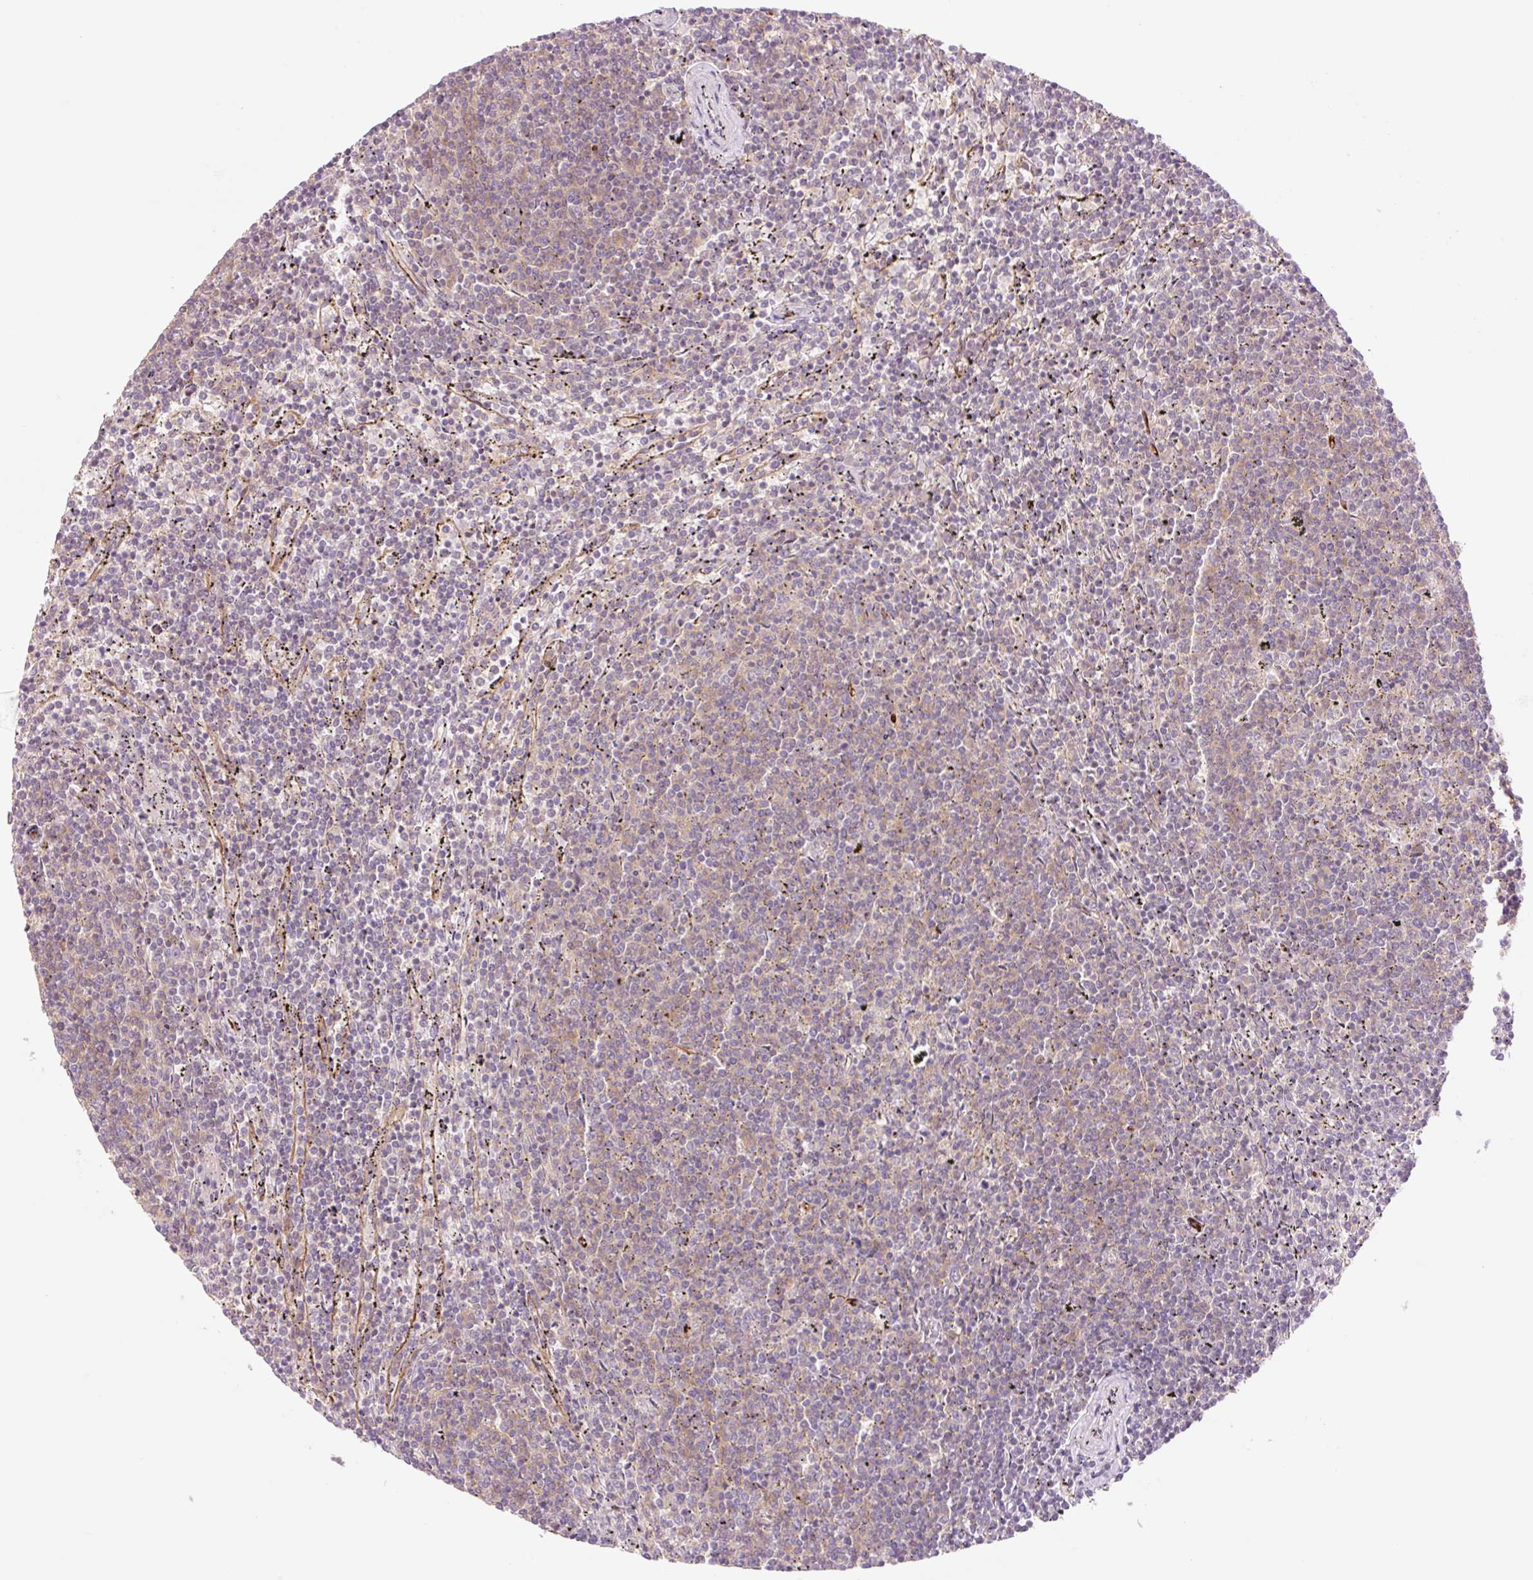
{"staining": {"intensity": "weak", "quantity": "25%-75%", "location": "cytoplasmic/membranous"}, "tissue": "lymphoma", "cell_type": "Tumor cells", "image_type": "cancer", "snomed": [{"axis": "morphology", "description": "Malignant lymphoma, non-Hodgkin's type, Low grade"}, {"axis": "topography", "description": "Spleen"}], "caption": "About 25%-75% of tumor cells in human lymphoma show weak cytoplasmic/membranous protein expression as visualized by brown immunohistochemical staining.", "gene": "ZFYVE21", "patient": {"sex": "female", "age": 50}}